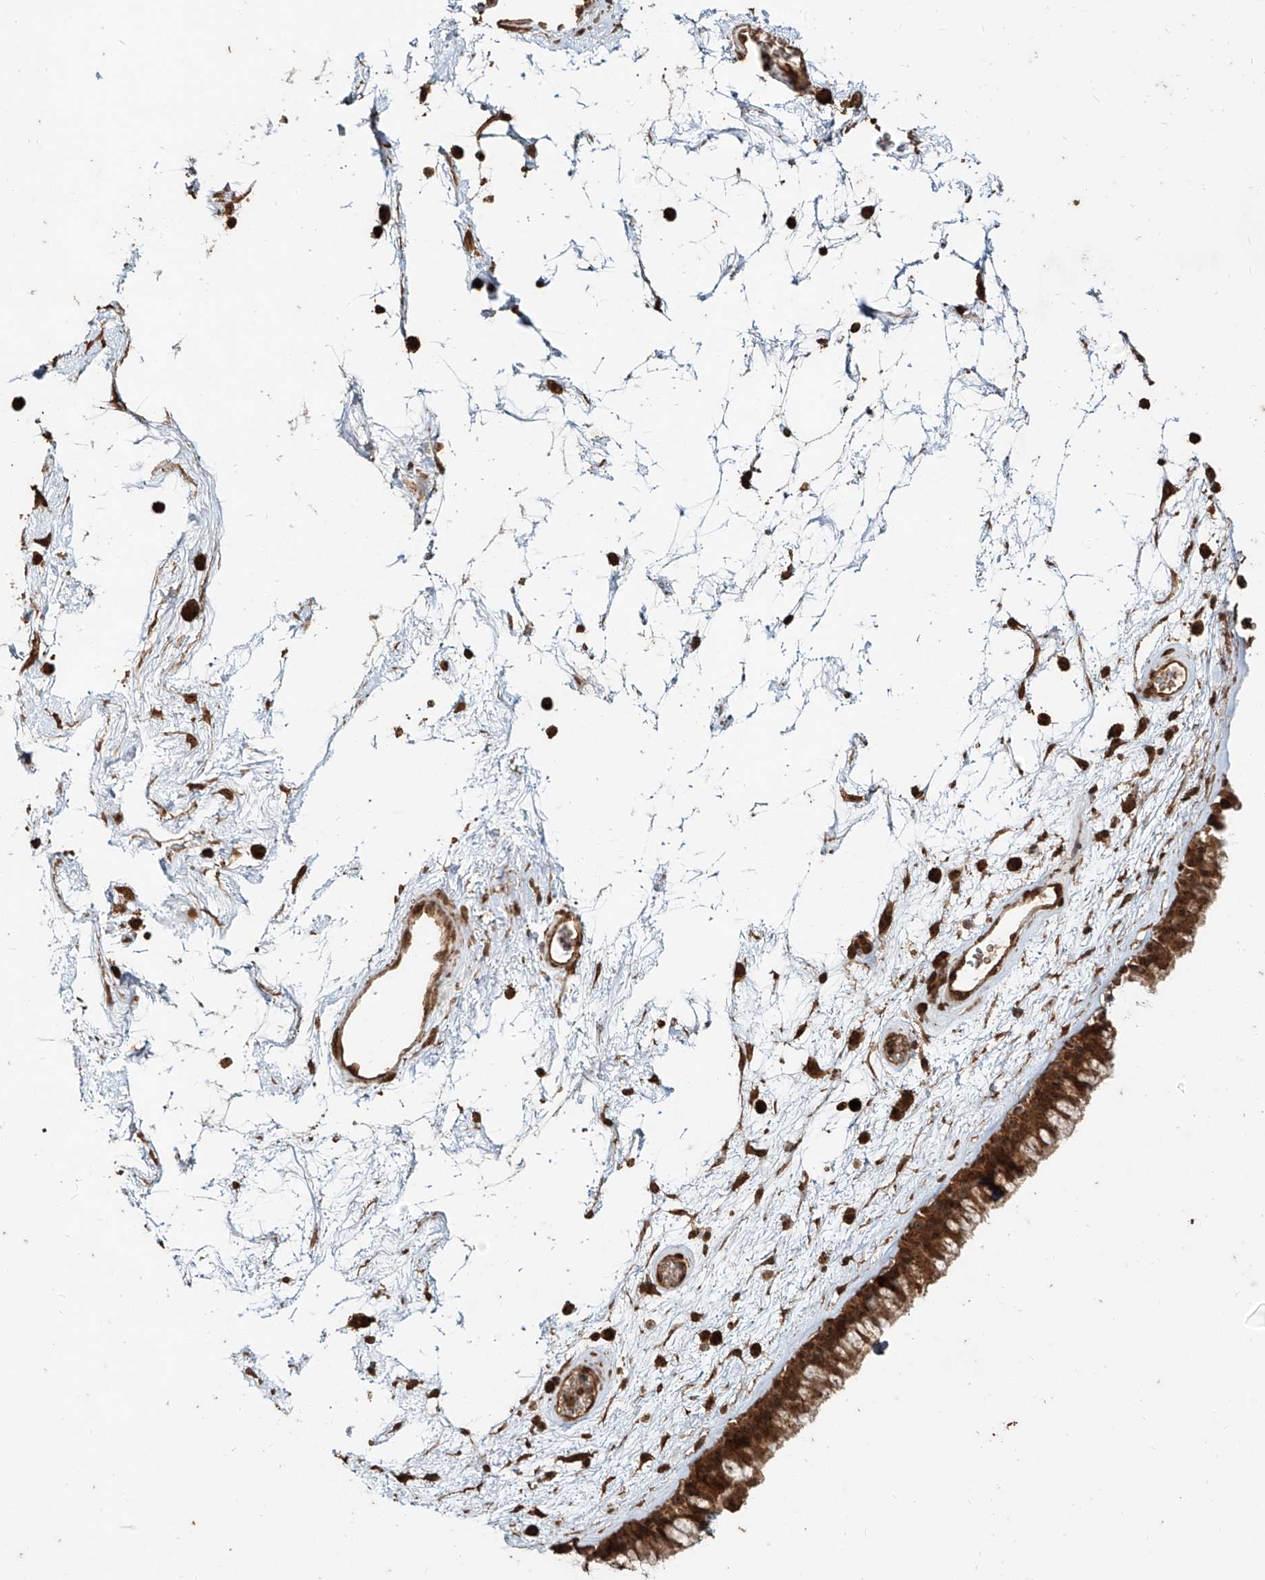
{"staining": {"intensity": "strong", "quantity": ">75%", "location": "cytoplasmic/membranous,nuclear"}, "tissue": "nasopharynx", "cell_type": "Respiratory epithelial cells", "image_type": "normal", "snomed": [{"axis": "morphology", "description": "Normal tissue, NOS"}, {"axis": "morphology", "description": "Inflammation, NOS"}, {"axis": "topography", "description": "Nasopharynx"}], "caption": "Immunohistochemical staining of normal human nasopharynx reveals strong cytoplasmic/membranous,nuclear protein staining in about >75% of respiratory epithelial cells.", "gene": "ZNF660", "patient": {"sex": "male", "age": 48}}